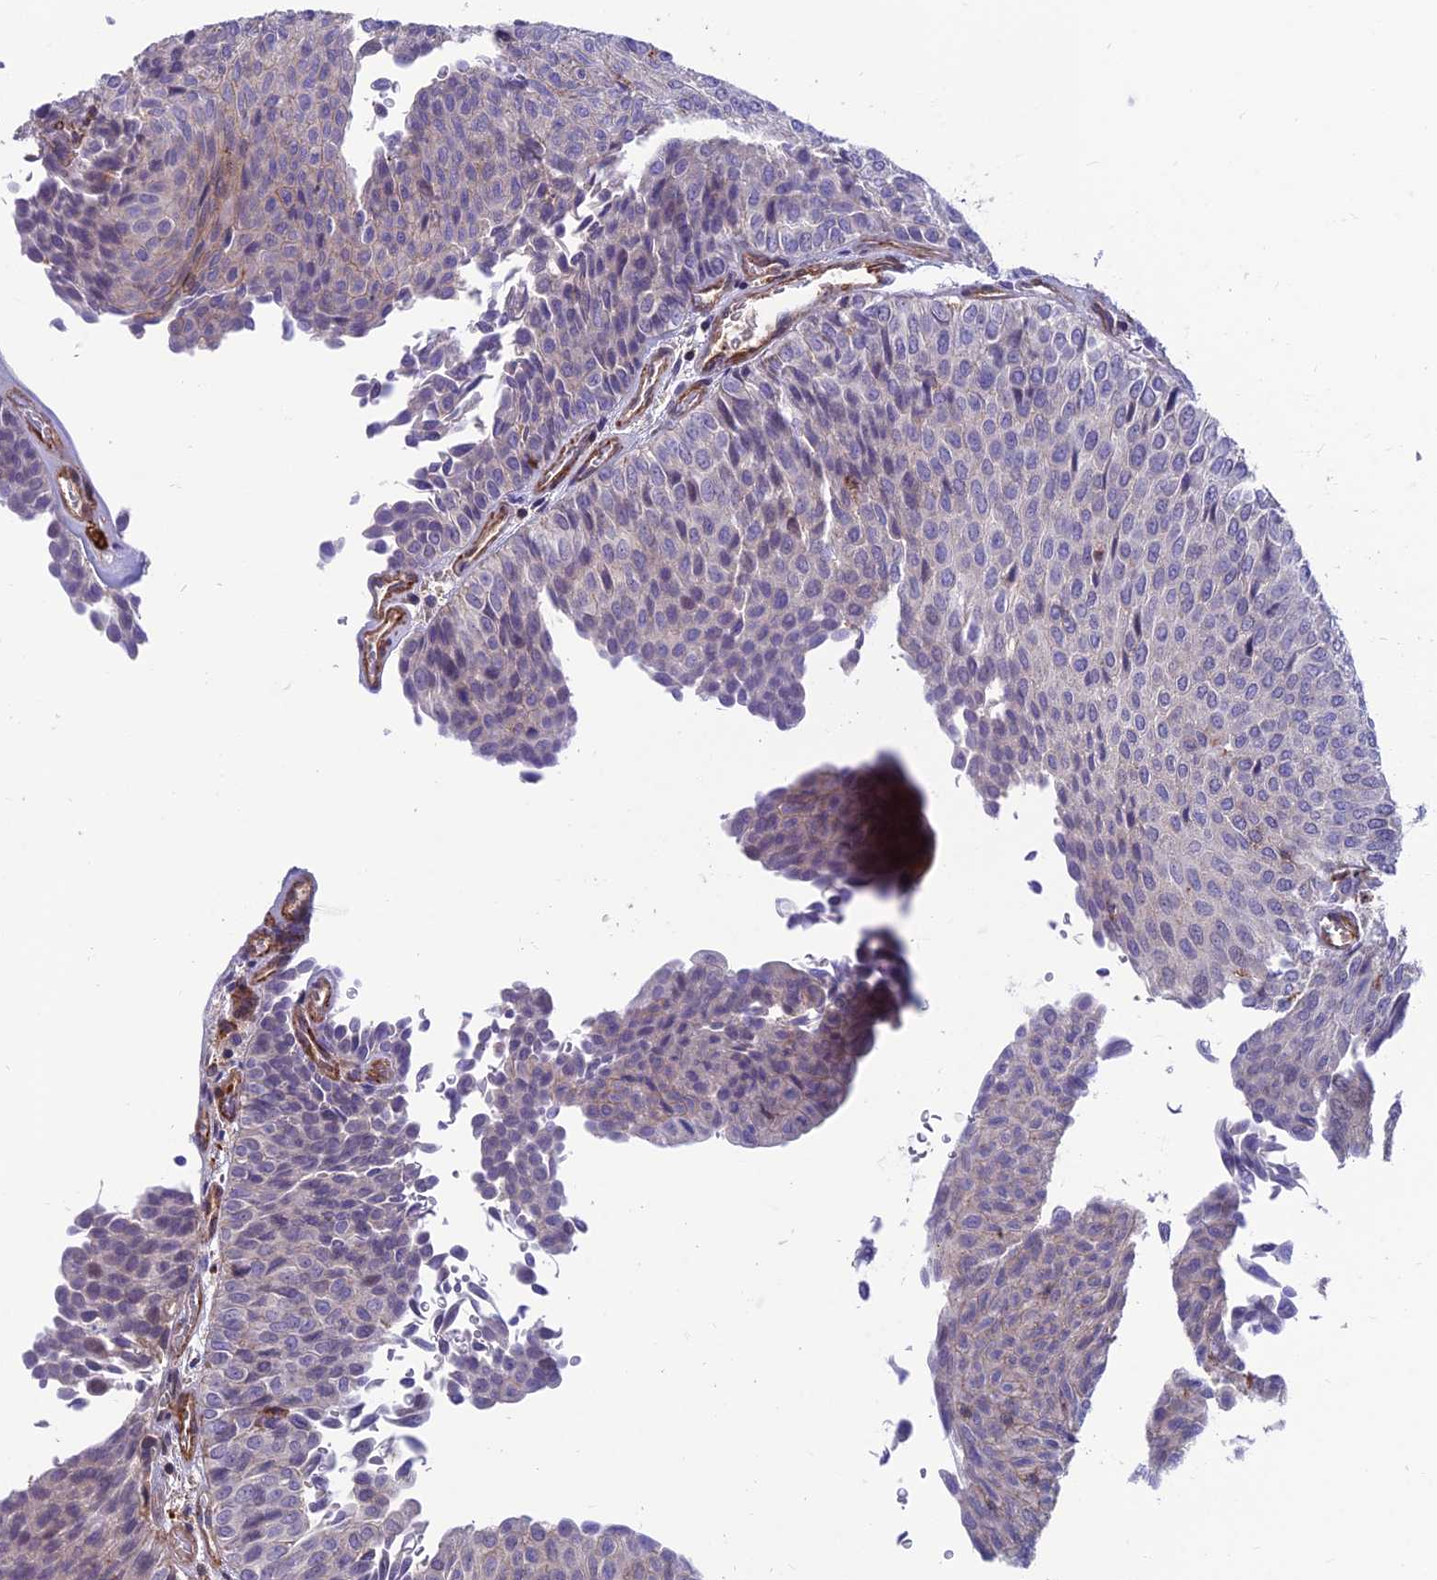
{"staining": {"intensity": "negative", "quantity": "none", "location": "none"}, "tissue": "urothelial cancer", "cell_type": "Tumor cells", "image_type": "cancer", "snomed": [{"axis": "morphology", "description": "Urothelial carcinoma, Low grade"}, {"axis": "topography", "description": "Urinary bladder"}], "caption": "IHC image of urothelial cancer stained for a protein (brown), which demonstrates no positivity in tumor cells. (Immunohistochemistry, brightfield microscopy, high magnification).", "gene": "RTN4RL1", "patient": {"sex": "male", "age": 78}}